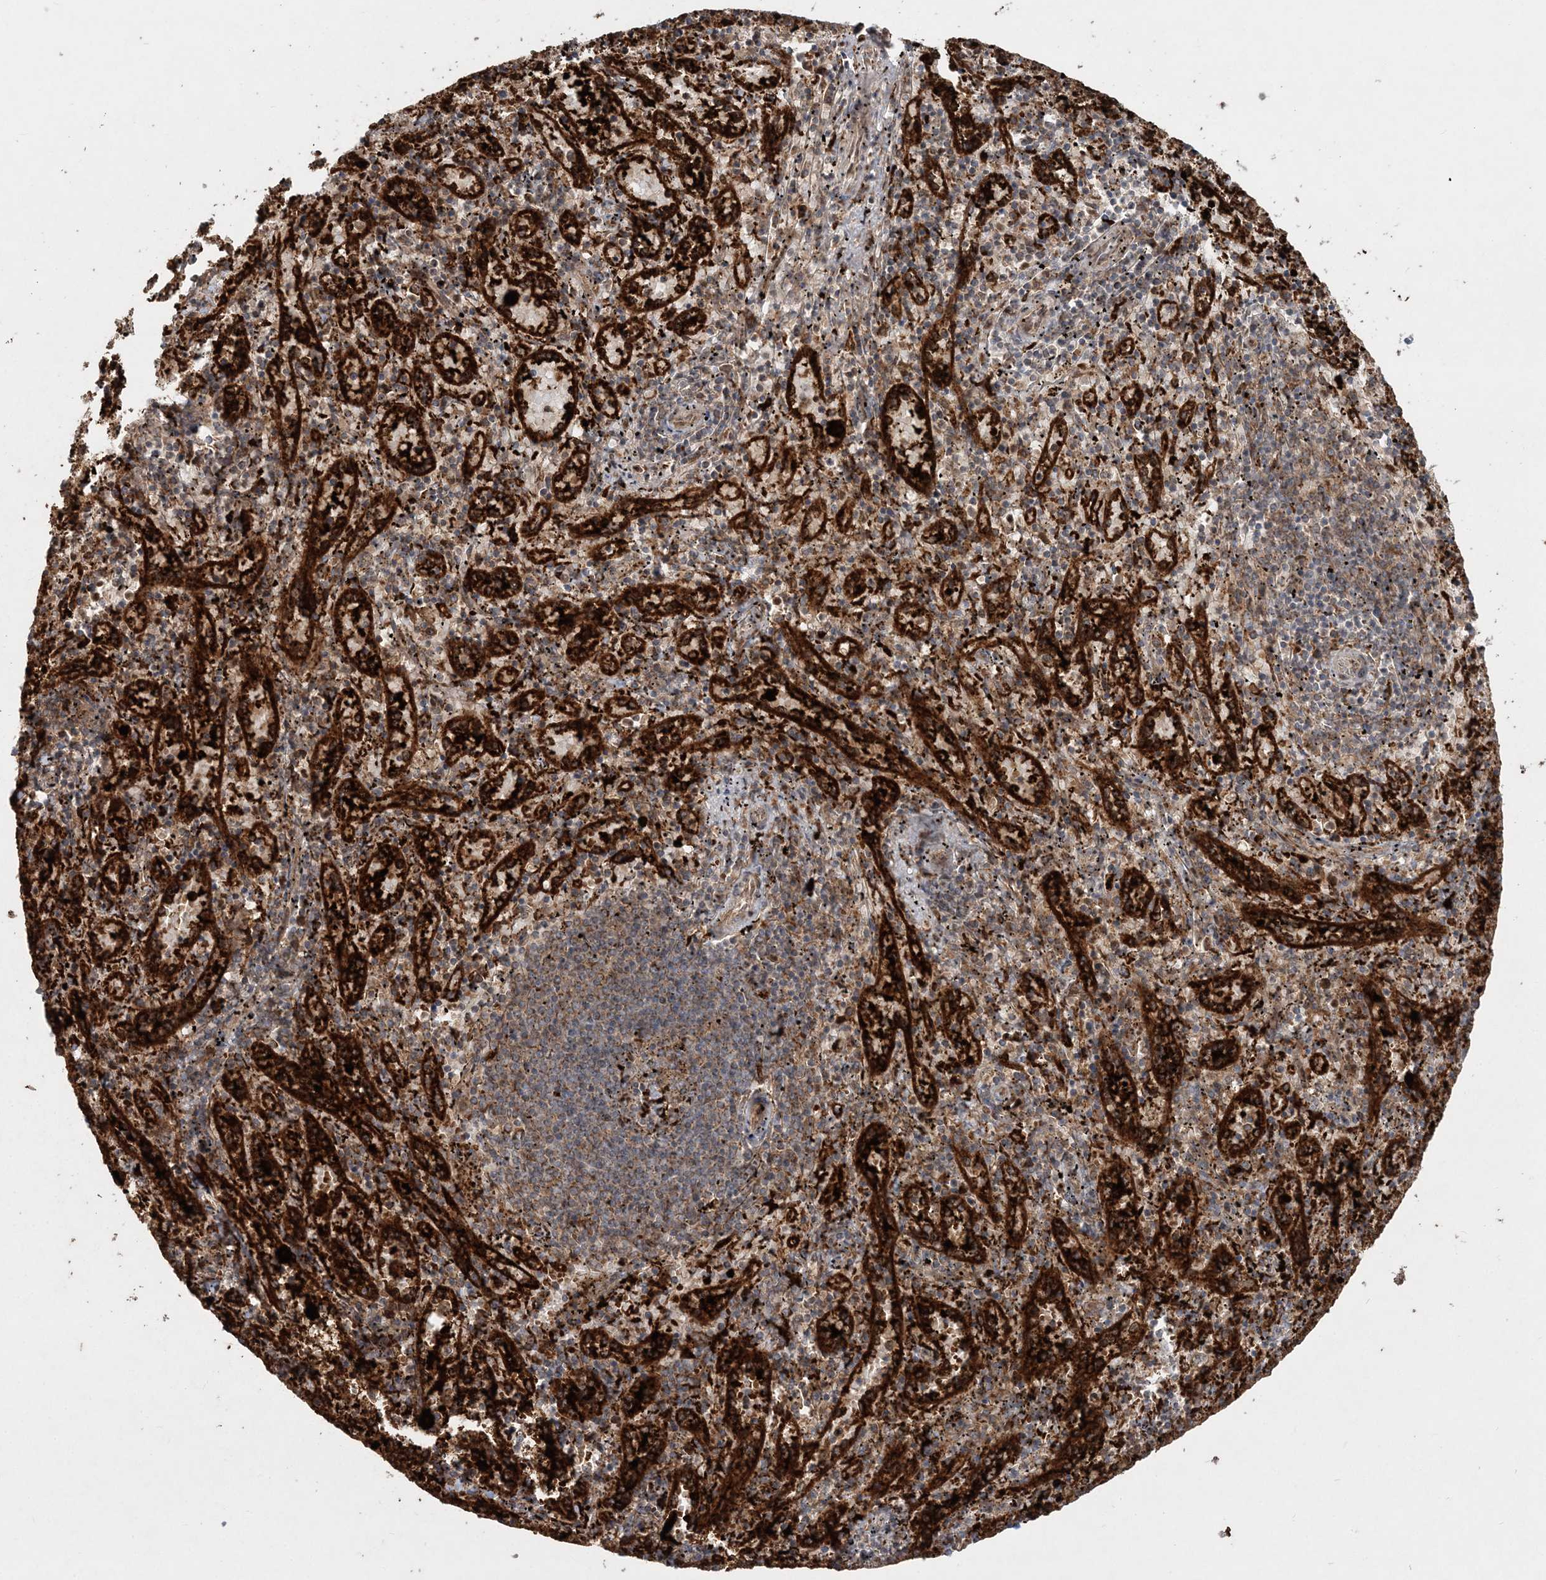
{"staining": {"intensity": "moderate", "quantity": ">75%", "location": "cytoplasmic/membranous"}, "tissue": "spleen", "cell_type": "Cells in red pulp", "image_type": "normal", "snomed": [{"axis": "morphology", "description": "Normal tissue, NOS"}, {"axis": "topography", "description": "Spleen"}], "caption": "A brown stain highlights moderate cytoplasmic/membranous positivity of a protein in cells in red pulp of benign human spleen. Immunohistochemistry (ihc) stains the protein of interest in brown and the nuclei are stained blue.", "gene": "LRPPRC", "patient": {"sex": "male", "age": 11}}